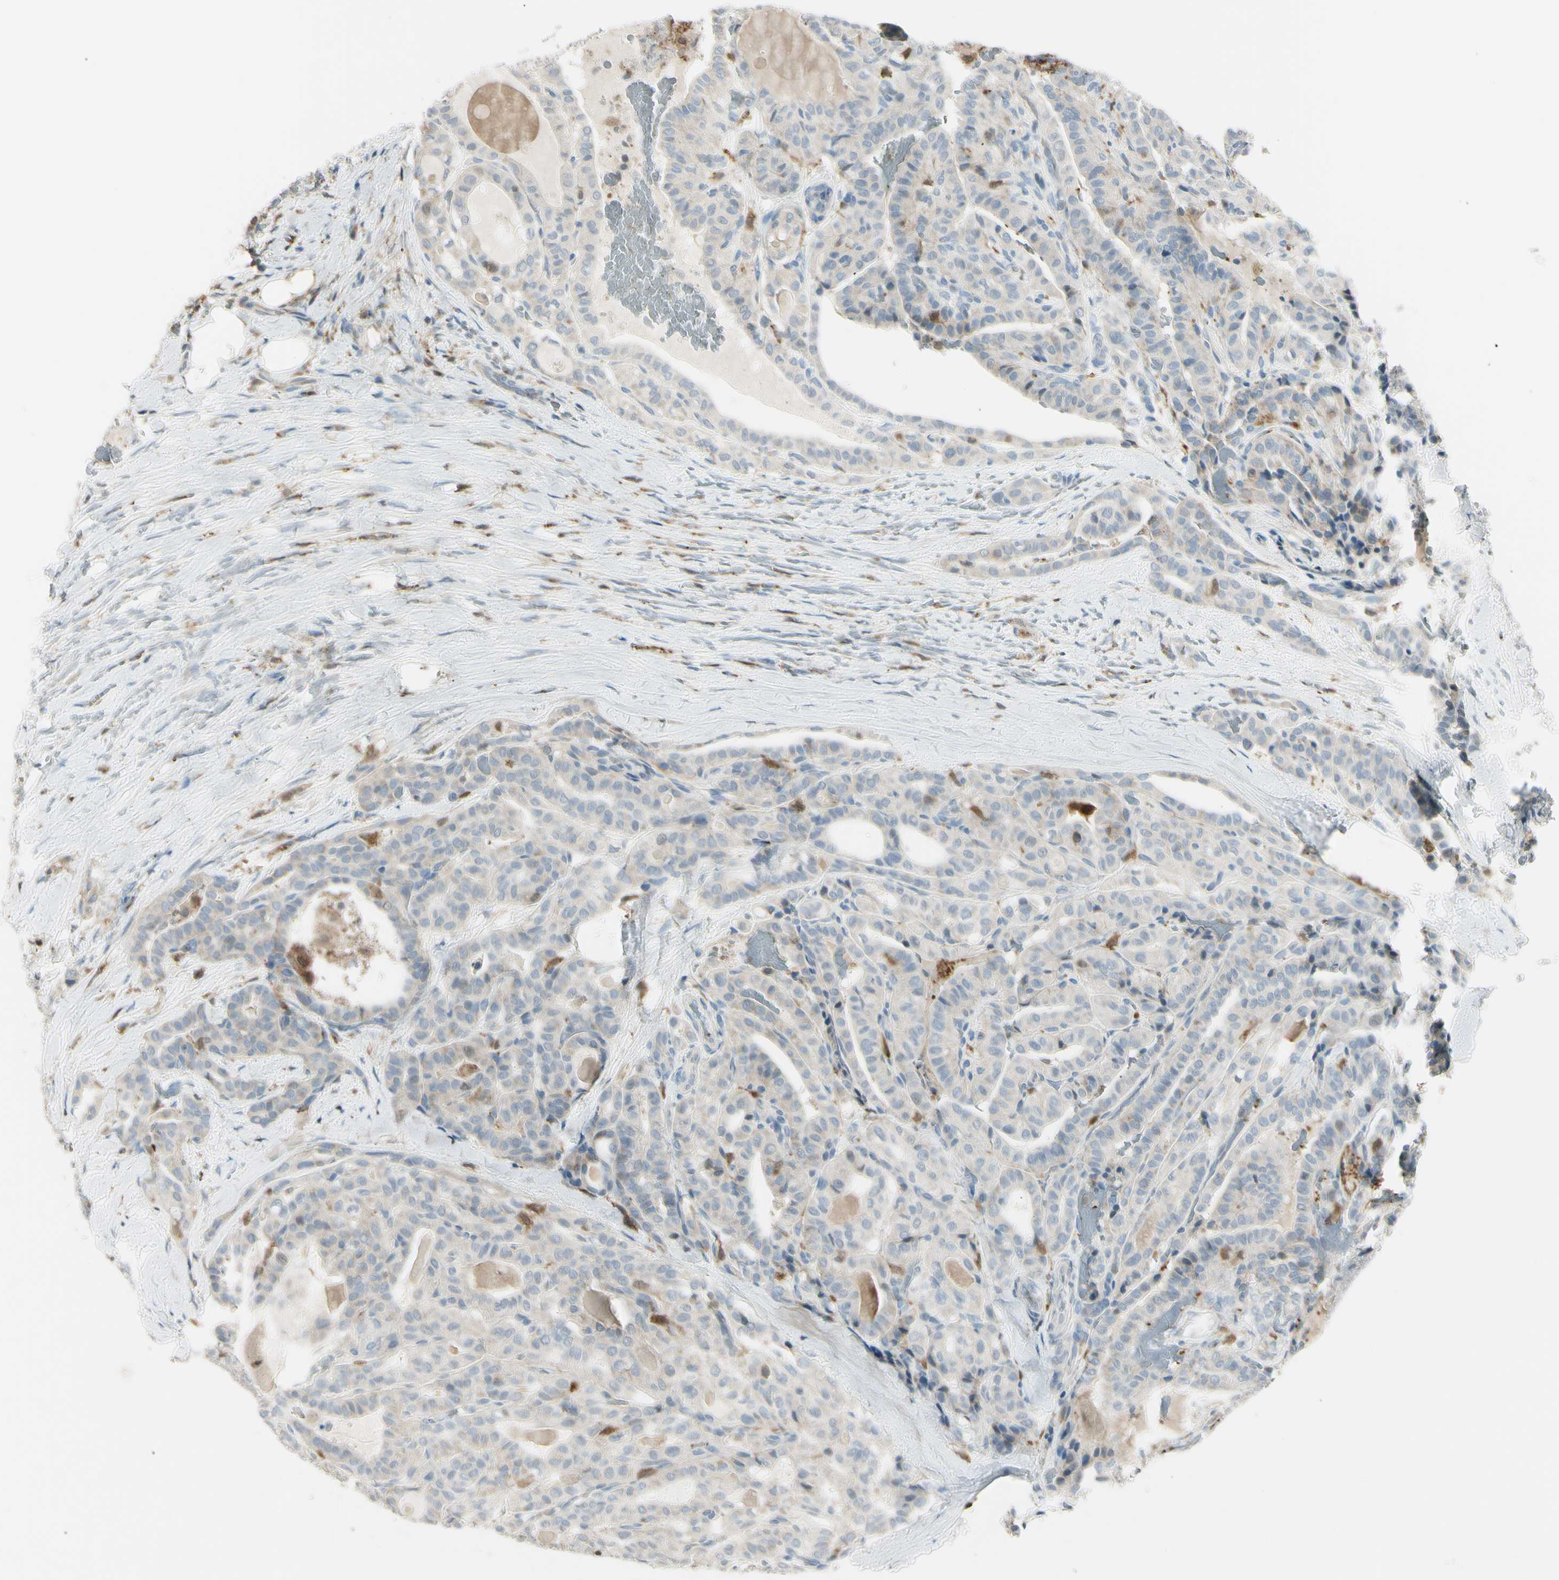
{"staining": {"intensity": "weak", "quantity": ">75%", "location": "cytoplasmic/membranous"}, "tissue": "thyroid cancer", "cell_type": "Tumor cells", "image_type": "cancer", "snomed": [{"axis": "morphology", "description": "Papillary adenocarcinoma, NOS"}, {"axis": "topography", "description": "Thyroid gland"}], "caption": "A micrograph of papillary adenocarcinoma (thyroid) stained for a protein exhibits weak cytoplasmic/membranous brown staining in tumor cells.", "gene": "CYRIB", "patient": {"sex": "male", "age": 77}}